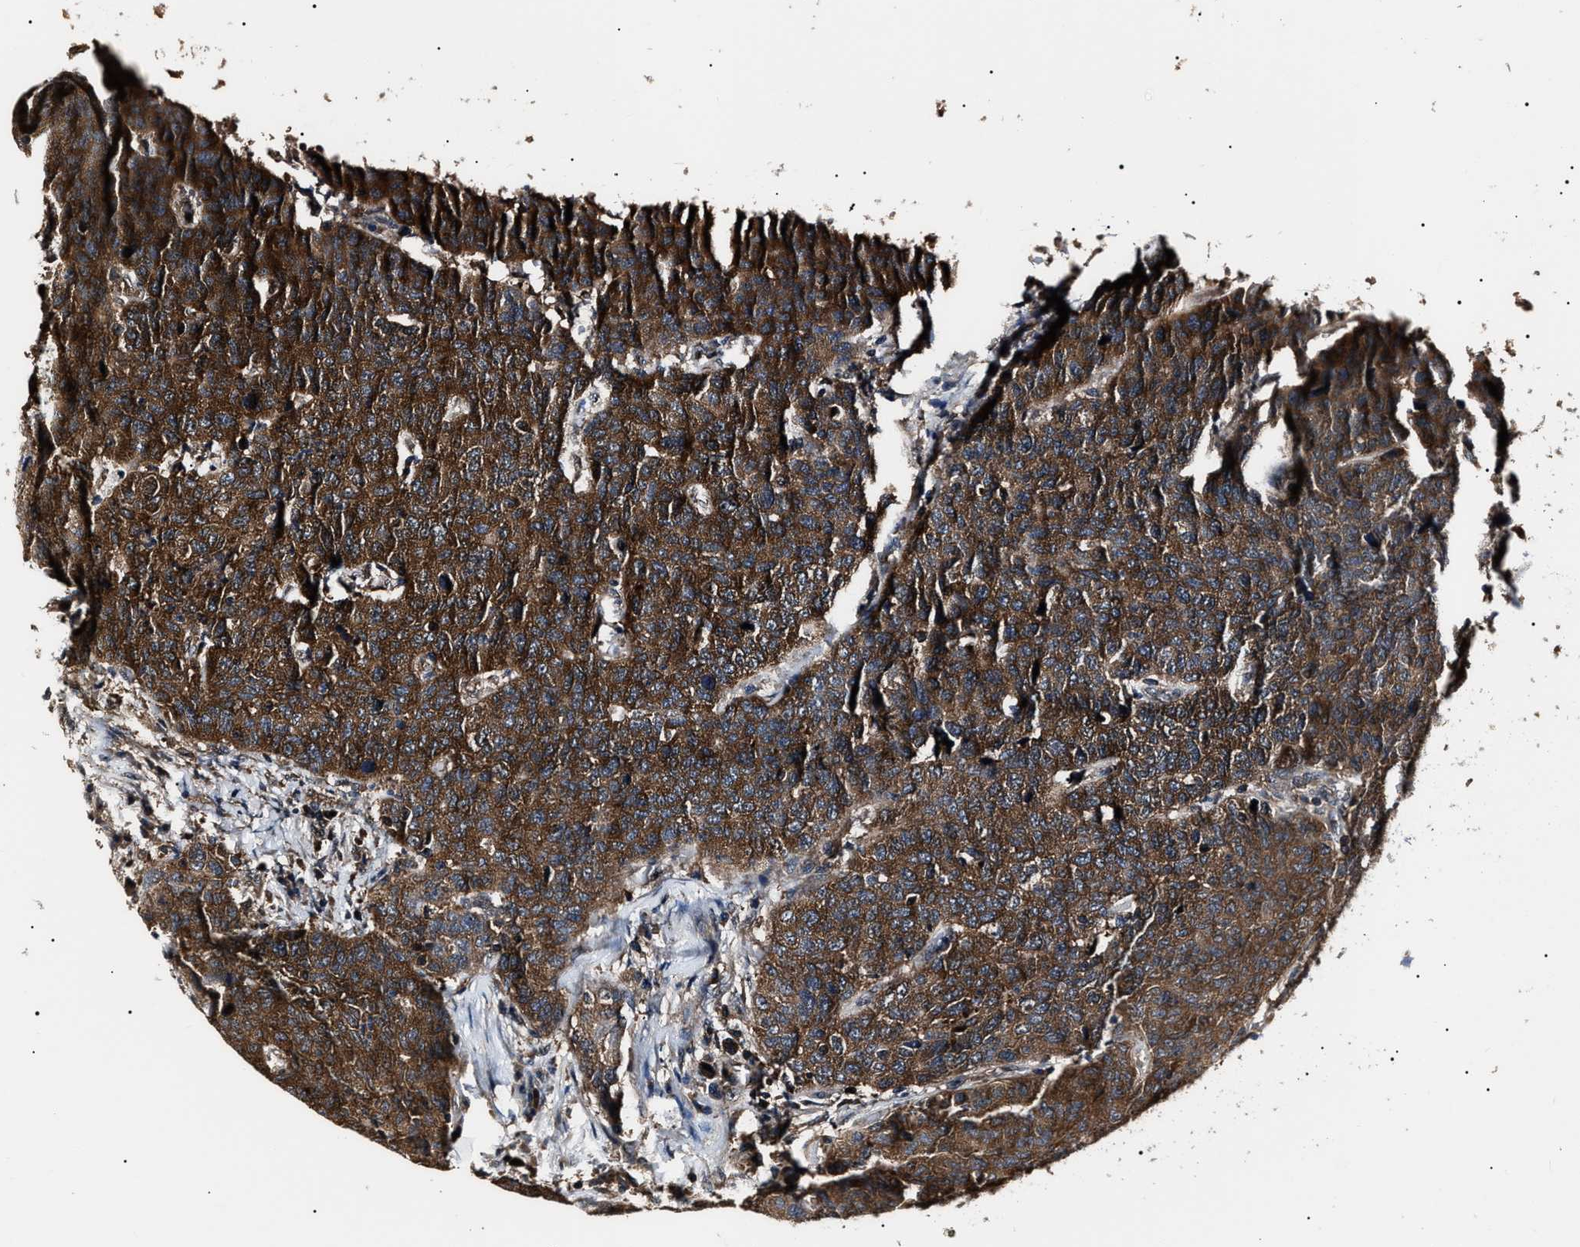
{"staining": {"intensity": "moderate", "quantity": ">75%", "location": "cytoplasmic/membranous"}, "tissue": "head and neck cancer", "cell_type": "Tumor cells", "image_type": "cancer", "snomed": [{"axis": "morphology", "description": "Squamous cell carcinoma, NOS"}, {"axis": "topography", "description": "Head-Neck"}], "caption": "Human head and neck cancer stained with a protein marker shows moderate staining in tumor cells.", "gene": "CCT8", "patient": {"sex": "male", "age": 66}}